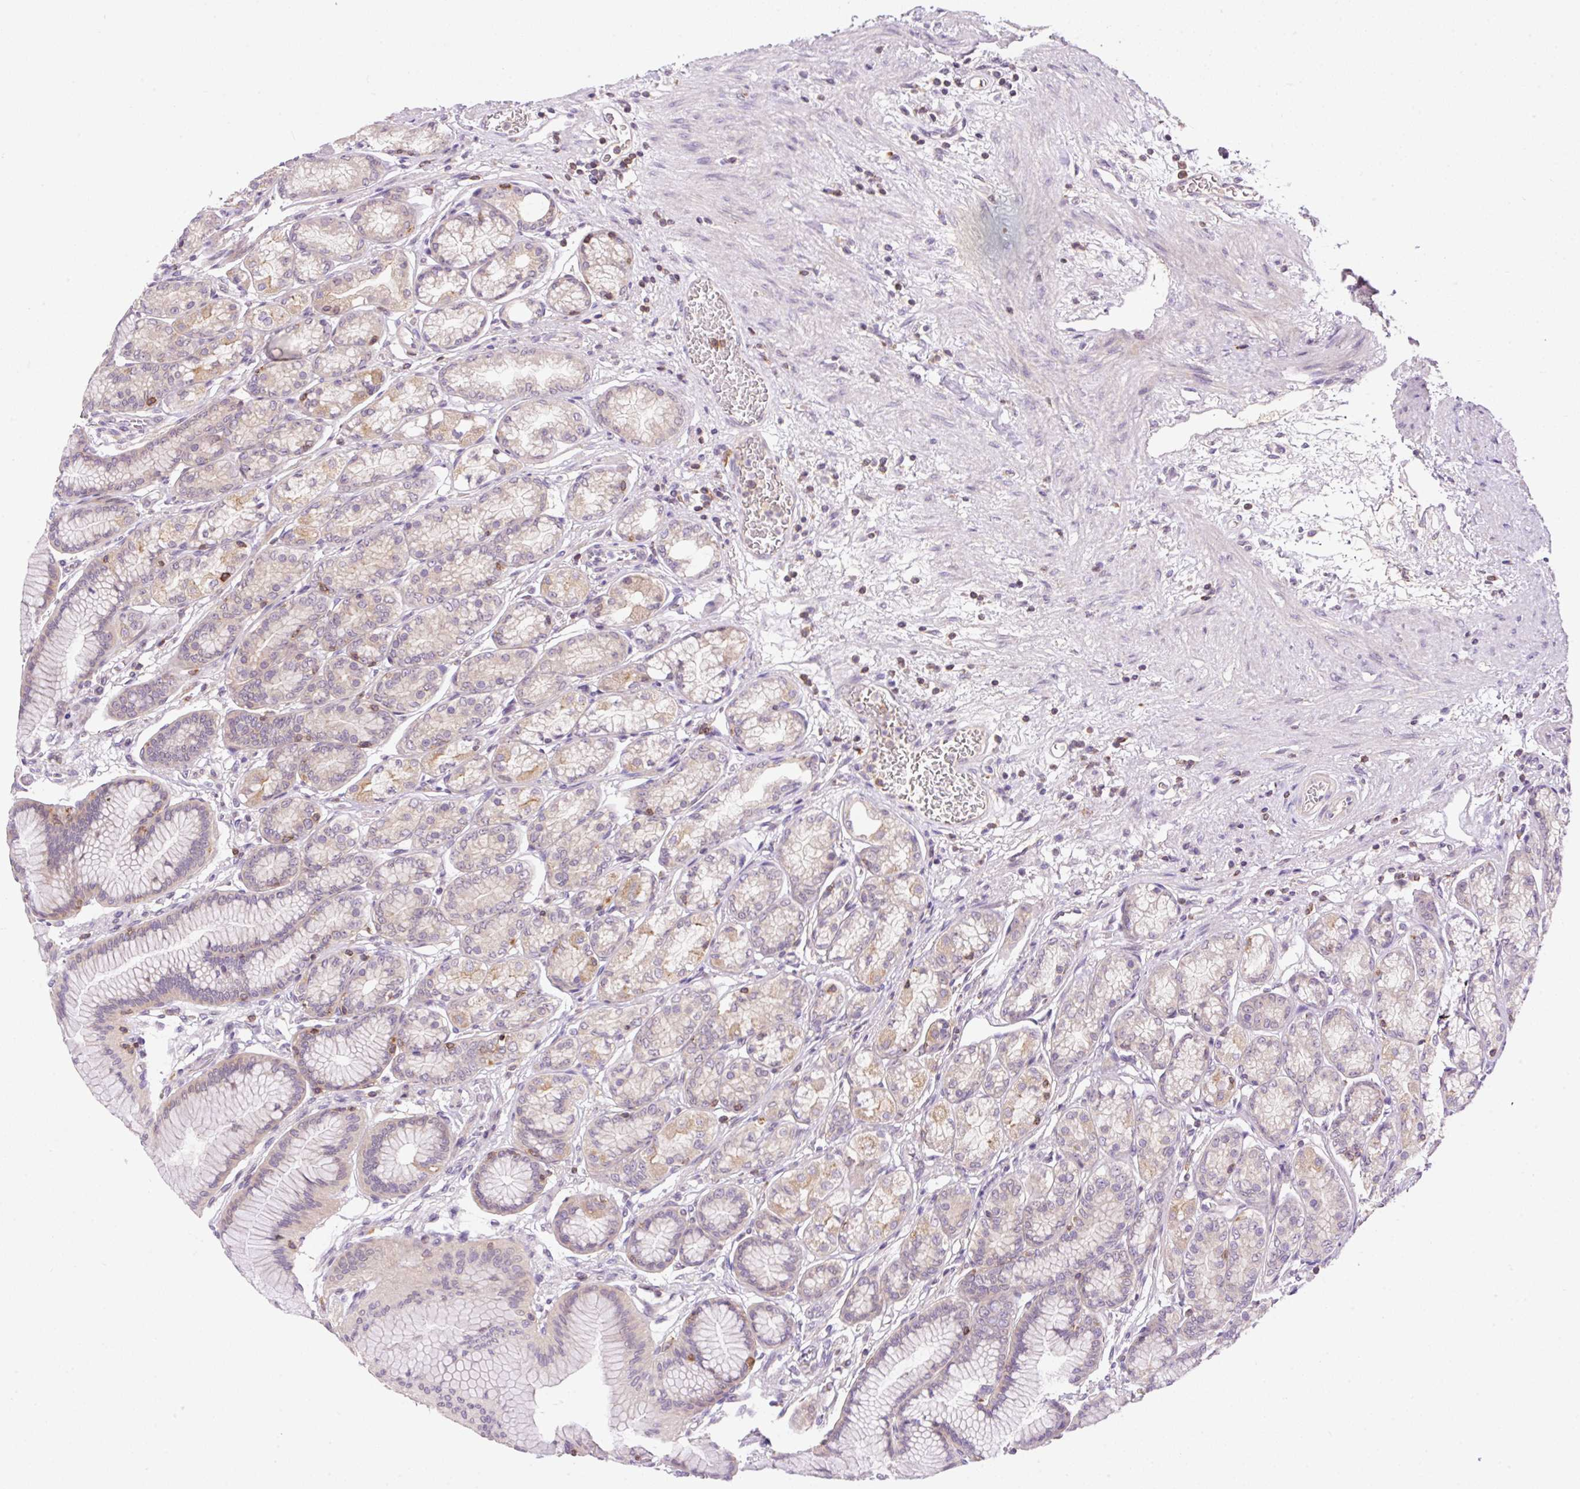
{"staining": {"intensity": "weak", "quantity": "25%-75%", "location": "cytoplasmic/membranous,nuclear"}, "tissue": "stomach", "cell_type": "Glandular cells", "image_type": "normal", "snomed": [{"axis": "morphology", "description": "Normal tissue, NOS"}, {"axis": "morphology", "description": "Adenocarcinoma, NOS"}, {"axis": "morphology", "description": "Adenocarcinoma, High grade"}, {"axis": "topography", "description": "Stomach, upper"}, {"axis": "topography", "description": "Stomach"}], "caption": "High-magnification brightfield microscopy of benign stomach stained with DAB (brown) and counterstained with hematoxylin (blue). glandular cells exhibit weak cytoplasmic/membranous,nuclear positivity is present in approximately25%-75% of cells.", "gene": "CARD11", "patient": {"sex": "female", "age": 65}}